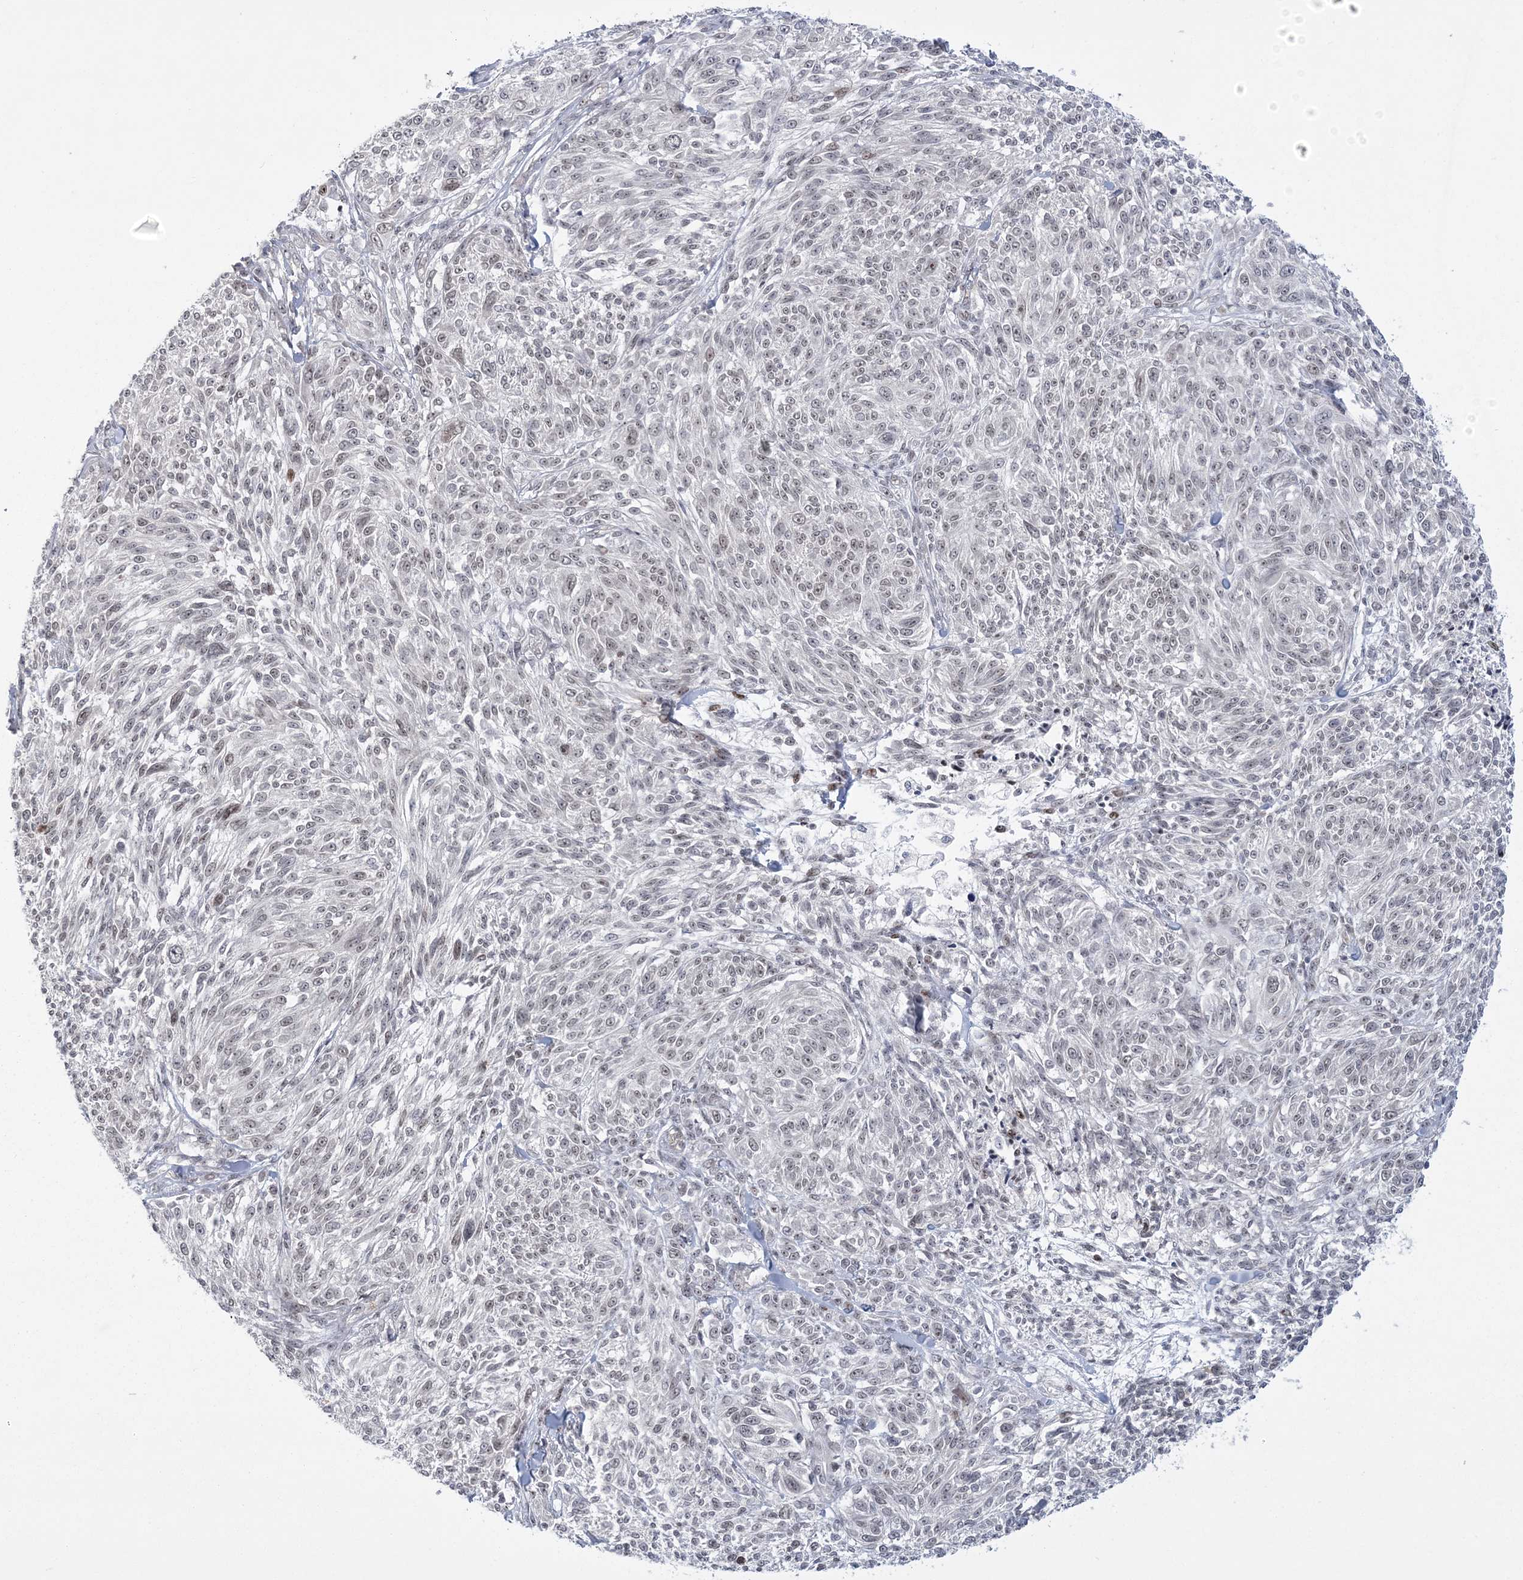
{"staining": {"intensity": "moderate", "quantity": "<25%", "location": "nuclear"}, "tissue": "melanoma", "cell_type": "Tumor cells", "image_type": "cancer", "snomed": [{"axis": "morphology", "description": "Malignant melanoma, NOS"}, {"axis": "topography", "description": "Skin of trunk"}], "caption": "Immunohistochemistry image of neoplastic tissue: melanoma stained using IHC displays low levels of moderate protein expression localized specifically in the nuclear of tumor cells, appearing as a nuclear brown color.", "gene": "HOMEZ", "patient": {"sex": "male", "age": 71}}